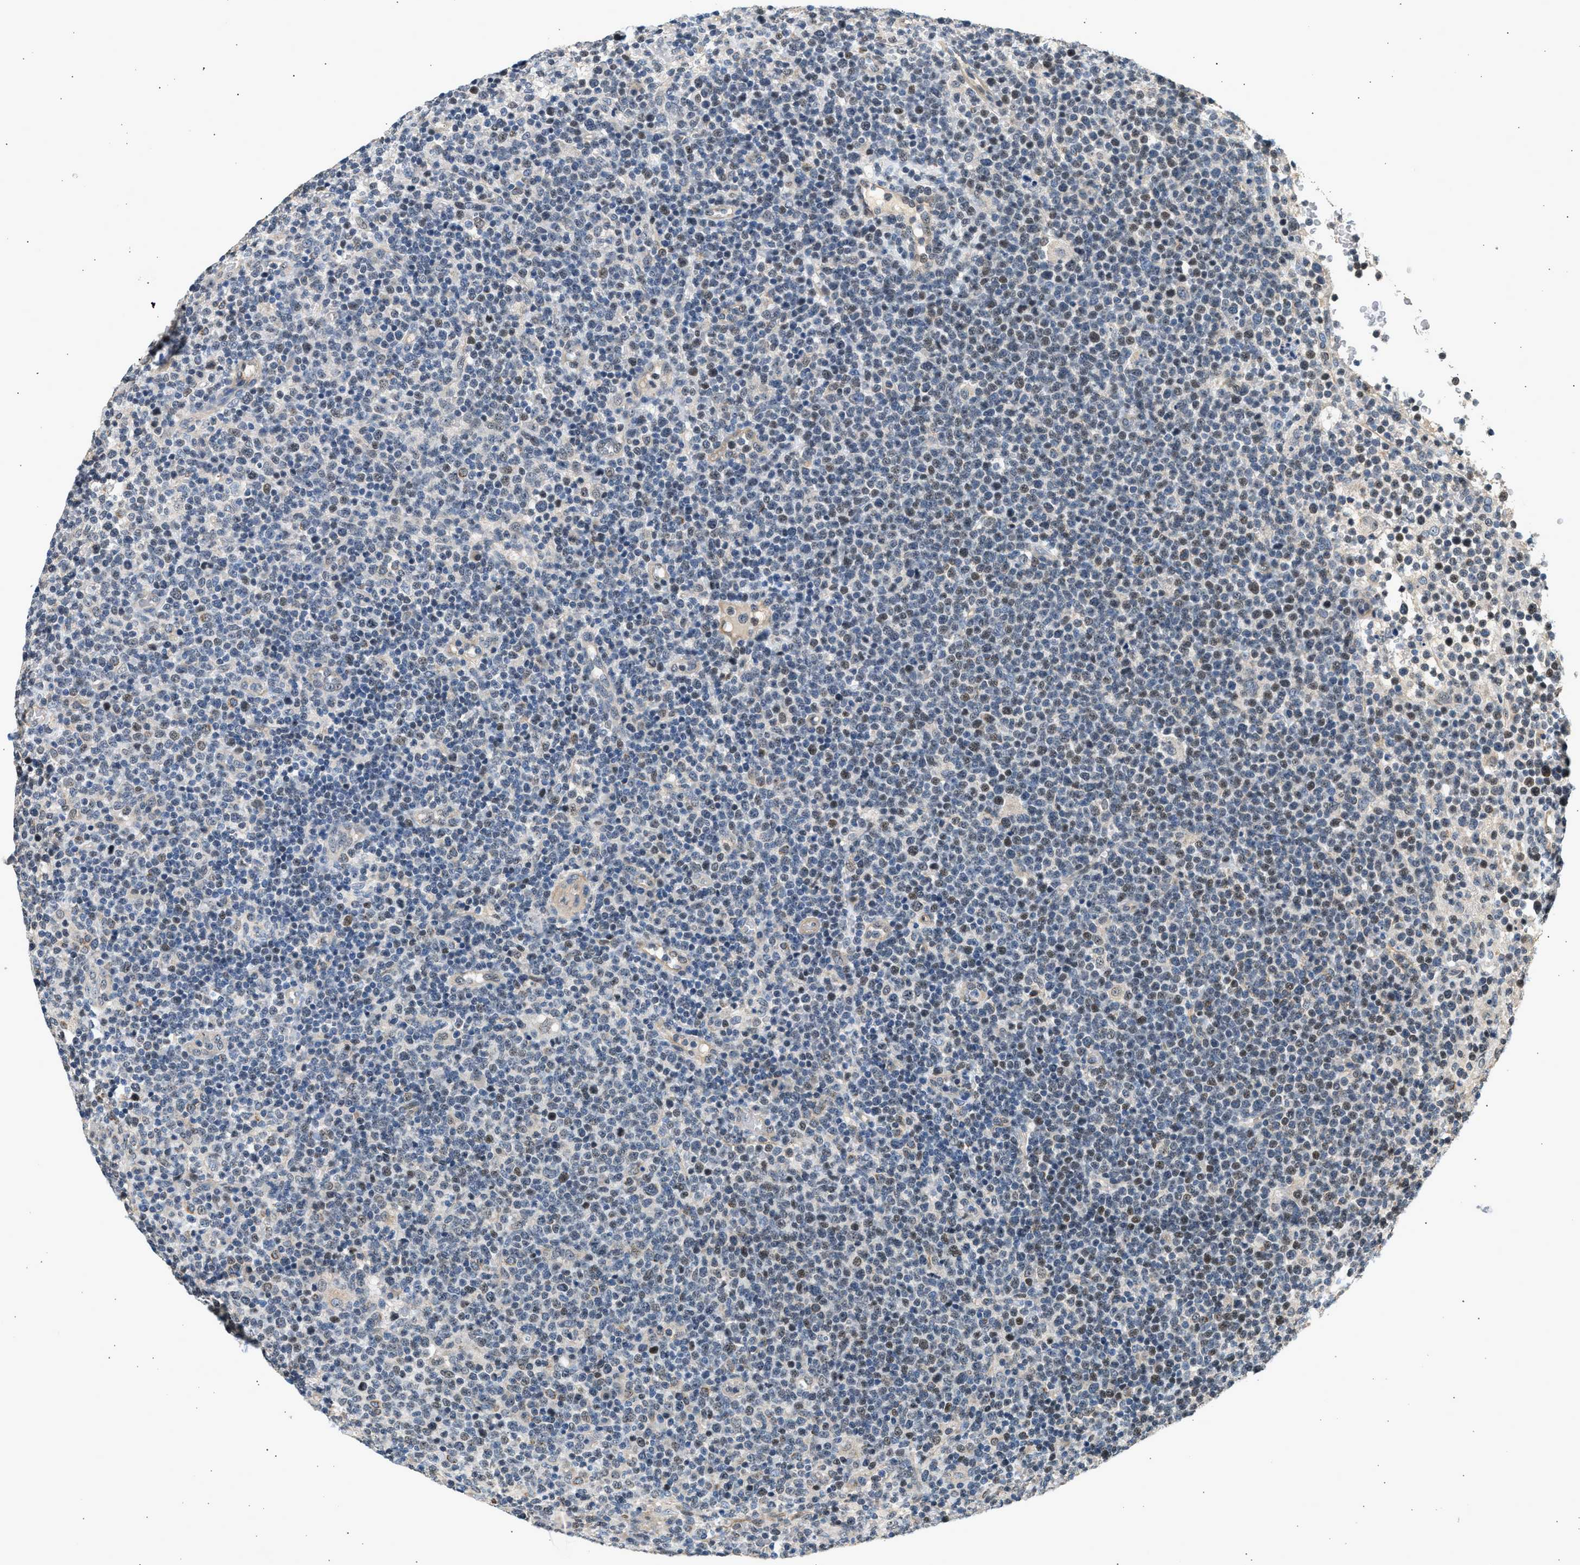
{"staining": {"intensity": "weak", "quantity": "<25%", "location": "nuclear"}, "tissue": "lymphoma", "cell_type": "Tumor cells", "image_type": "cancer", "snomed": [{"axis": "morphology", "description": "Malignant lymphoma, non-Hodgkin's type, High grade"}, {"axis": "topography", "description": "Lymph node"}], "caption": "Immunohistochemistry of human high-grade malignant lymphoma, non-Hodgkin's type exhibits no positivity in tumor cells.", "gene": "WDR31", "patient": {"sex": "male", "age": 61}}